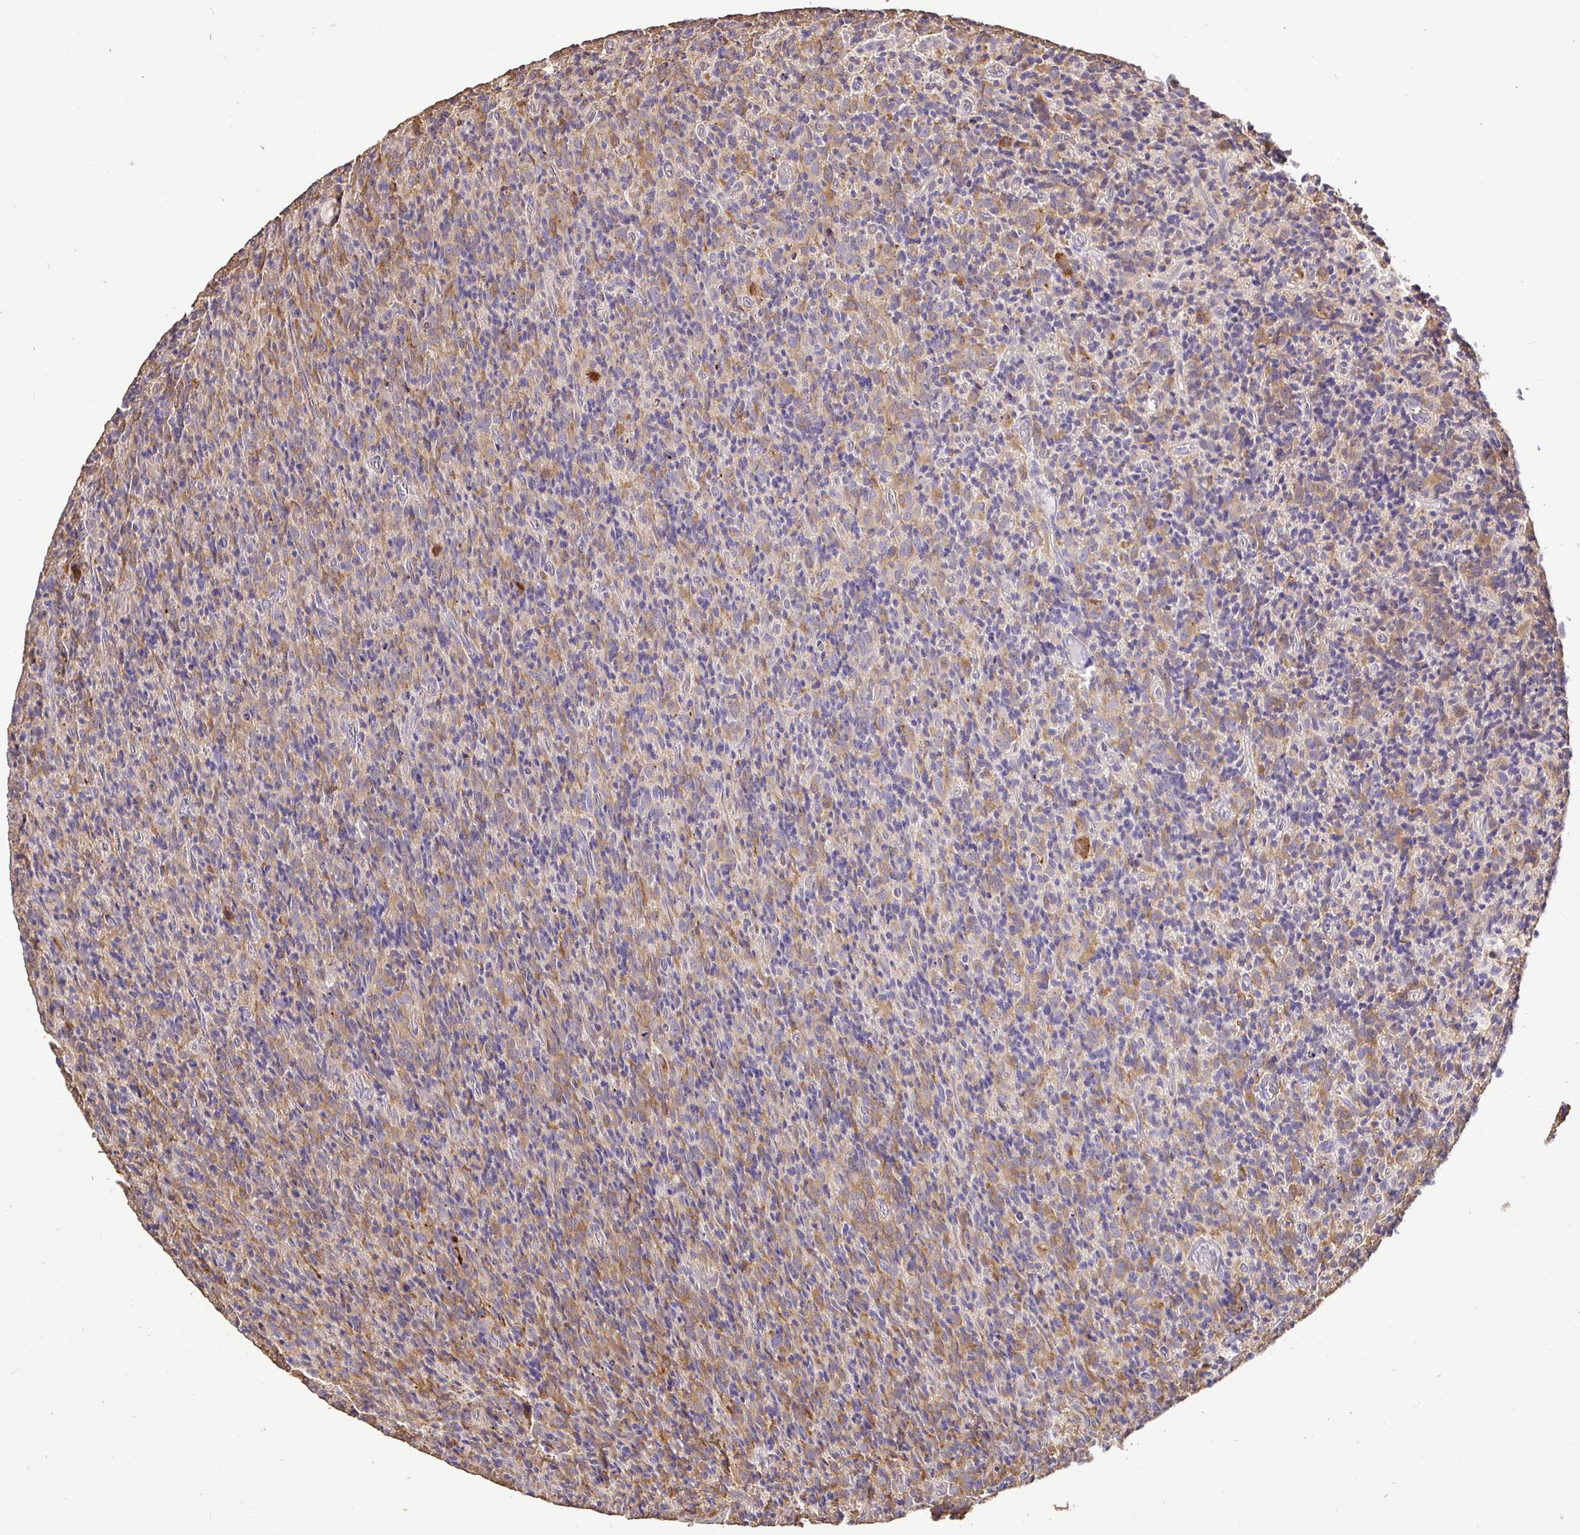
{"staining": {"intensity": "moderate", "quantity": "25%-75%", "location": "cytoplasmic/membranous"}, "tissue": "glioma", "cell_type": "Tumor cells", "image_type": "cancer", "snomed": [{"axis": "morphology", "description": "Glioma, malignant, High grade"}, {"axis": "topography", "description": "Brain"}], "caption": "Immunohistochemical staining of malignant high-grade glioma exhibits medium levels of moderate cytoplasmic/membranous staining in about 25%-75% of tumor cells. (IHC, brightfield microscopy, high magnification).", "gene": "MAPK8IP3", "patient": {"sex": "male", "age": 76}}